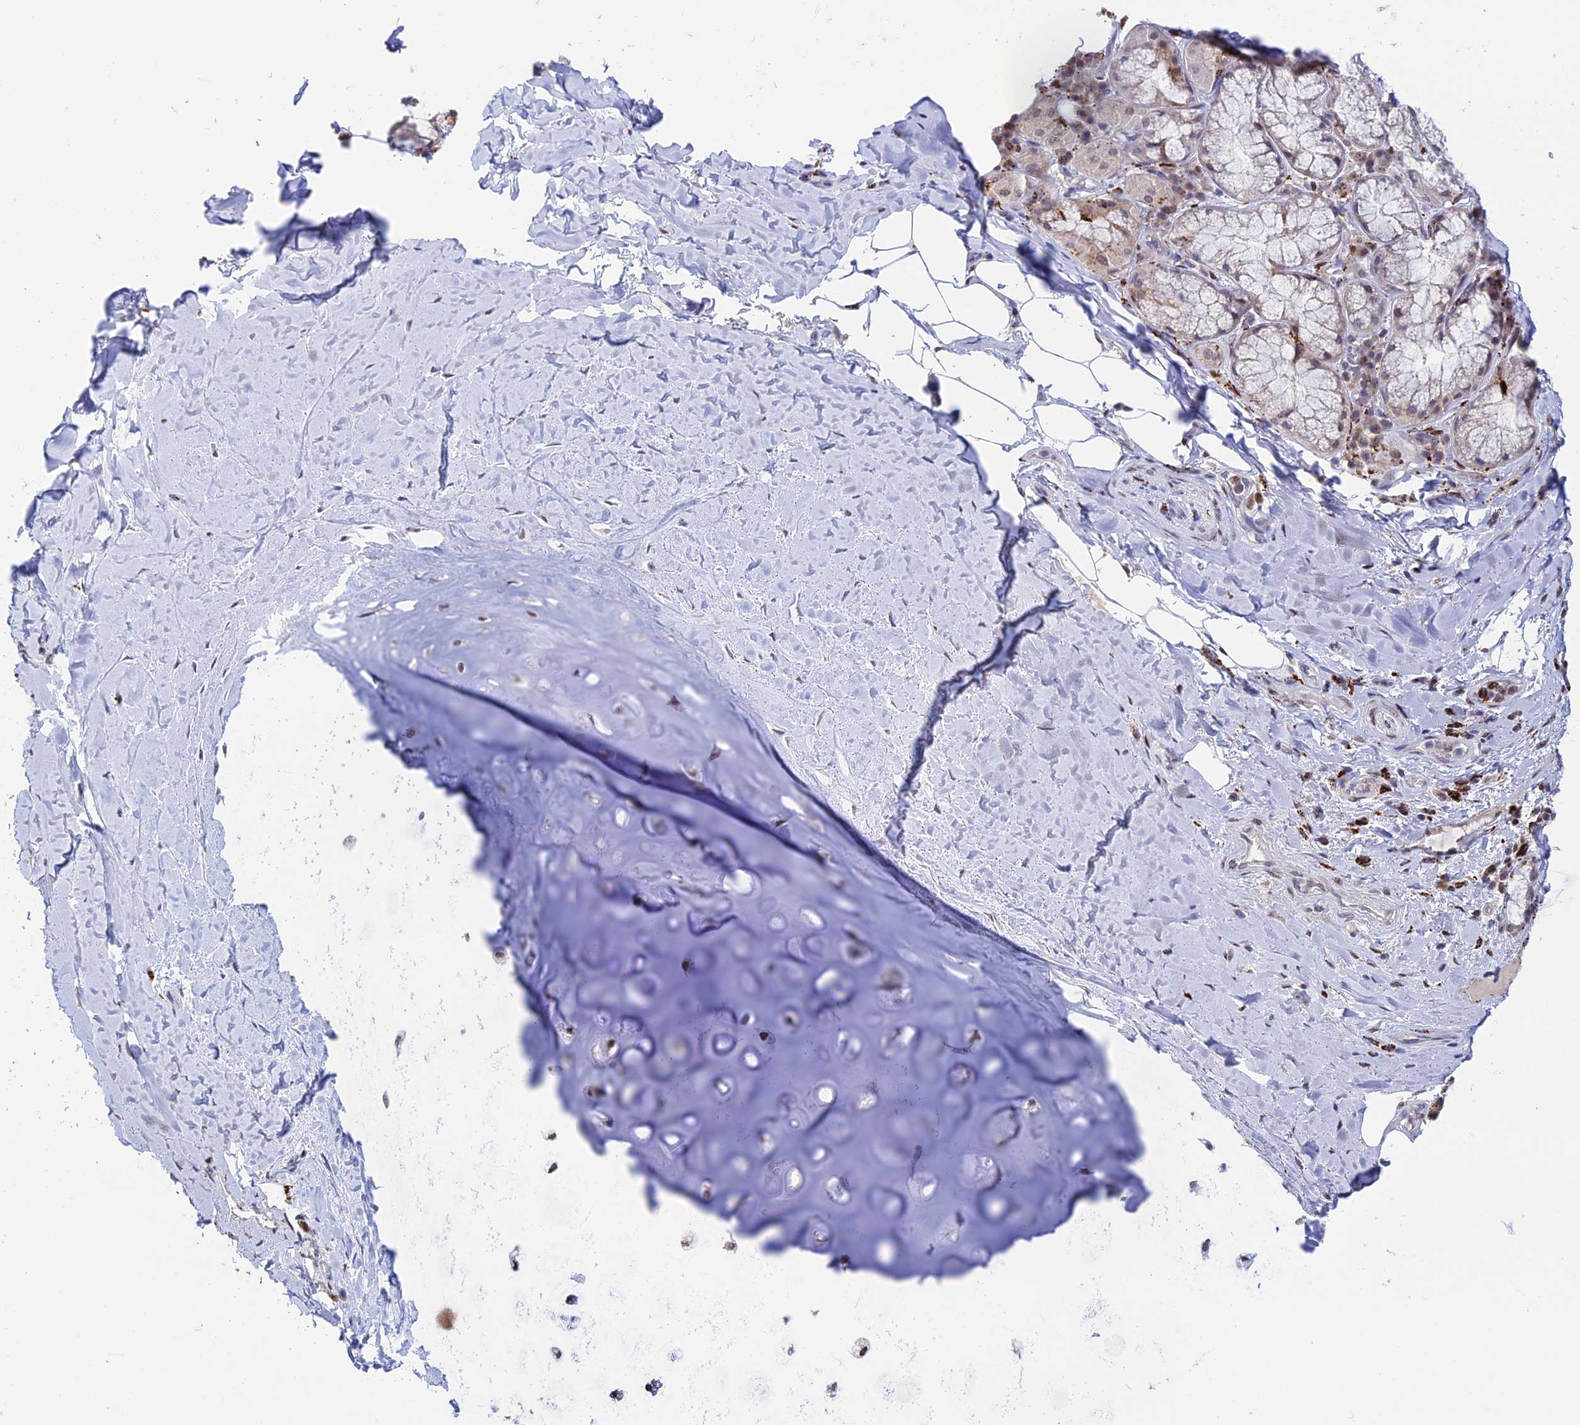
{"staining": {"intensity": "weak", "quantity": "<25%", "location": "nuclear"}, "tissue": "adipose tissue", "cell_type": "Adipocytes", "image_type": "normal", "snomed": [{"axis": "morphology", "description": "Normal tissue, NOS"}, {"axis": "topography", "description": "Lymph node"}, {"axis": "topography", "description": "Cartilage tissue"}, {"axis": "topography", "description": "Bronchus"}], "caption": "Immunohistochemistry micrograph of unremarkable adipose tissue stained for a protein (brown), which reveals no staining in adipocytes.", "gene": "HIC1", "patient": {"sex": "male", "age": 63}}